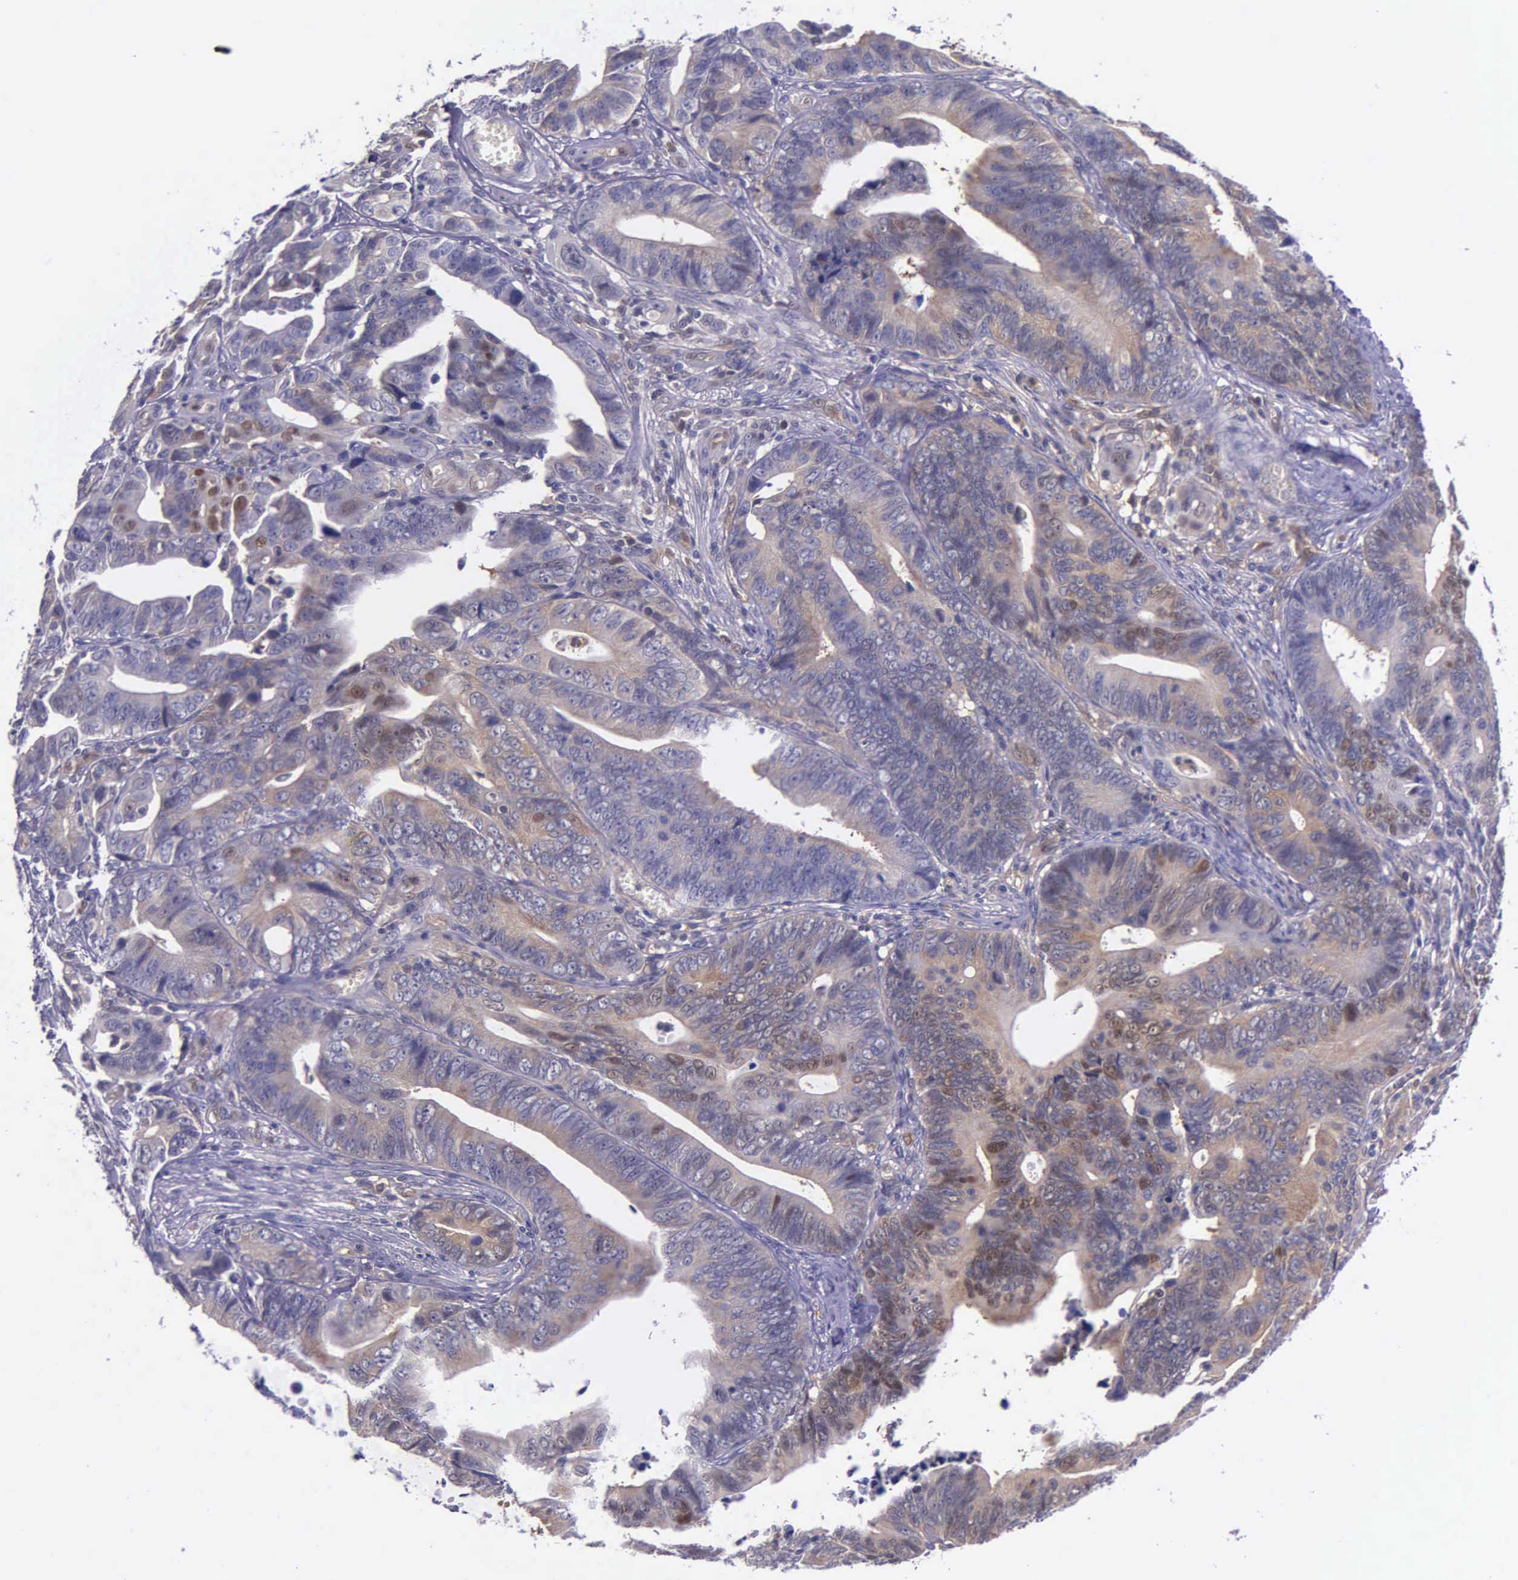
{"staining": {"intensity": "moderate", "quantity": ">75%", "location": "cytoplasmic/membranous,nuclear"}, "tissue": "colorectal cancer", "cell_type": "Tumor cells", "image_type": "cancer", "snomed": [{"axis": "morphology", "description": "Adenocarcinoma, NOS"}, {"axis": "topography", "description": "Colon"}], "caption": "This is a photomicrograph of IHC staining of colorectal cancer, which shows moderate expression in the cytoplasmic/membranous and nuclear of tumor cells.", "gene": "GMPR2", "patient": {"sex": "female", "age": 78}}